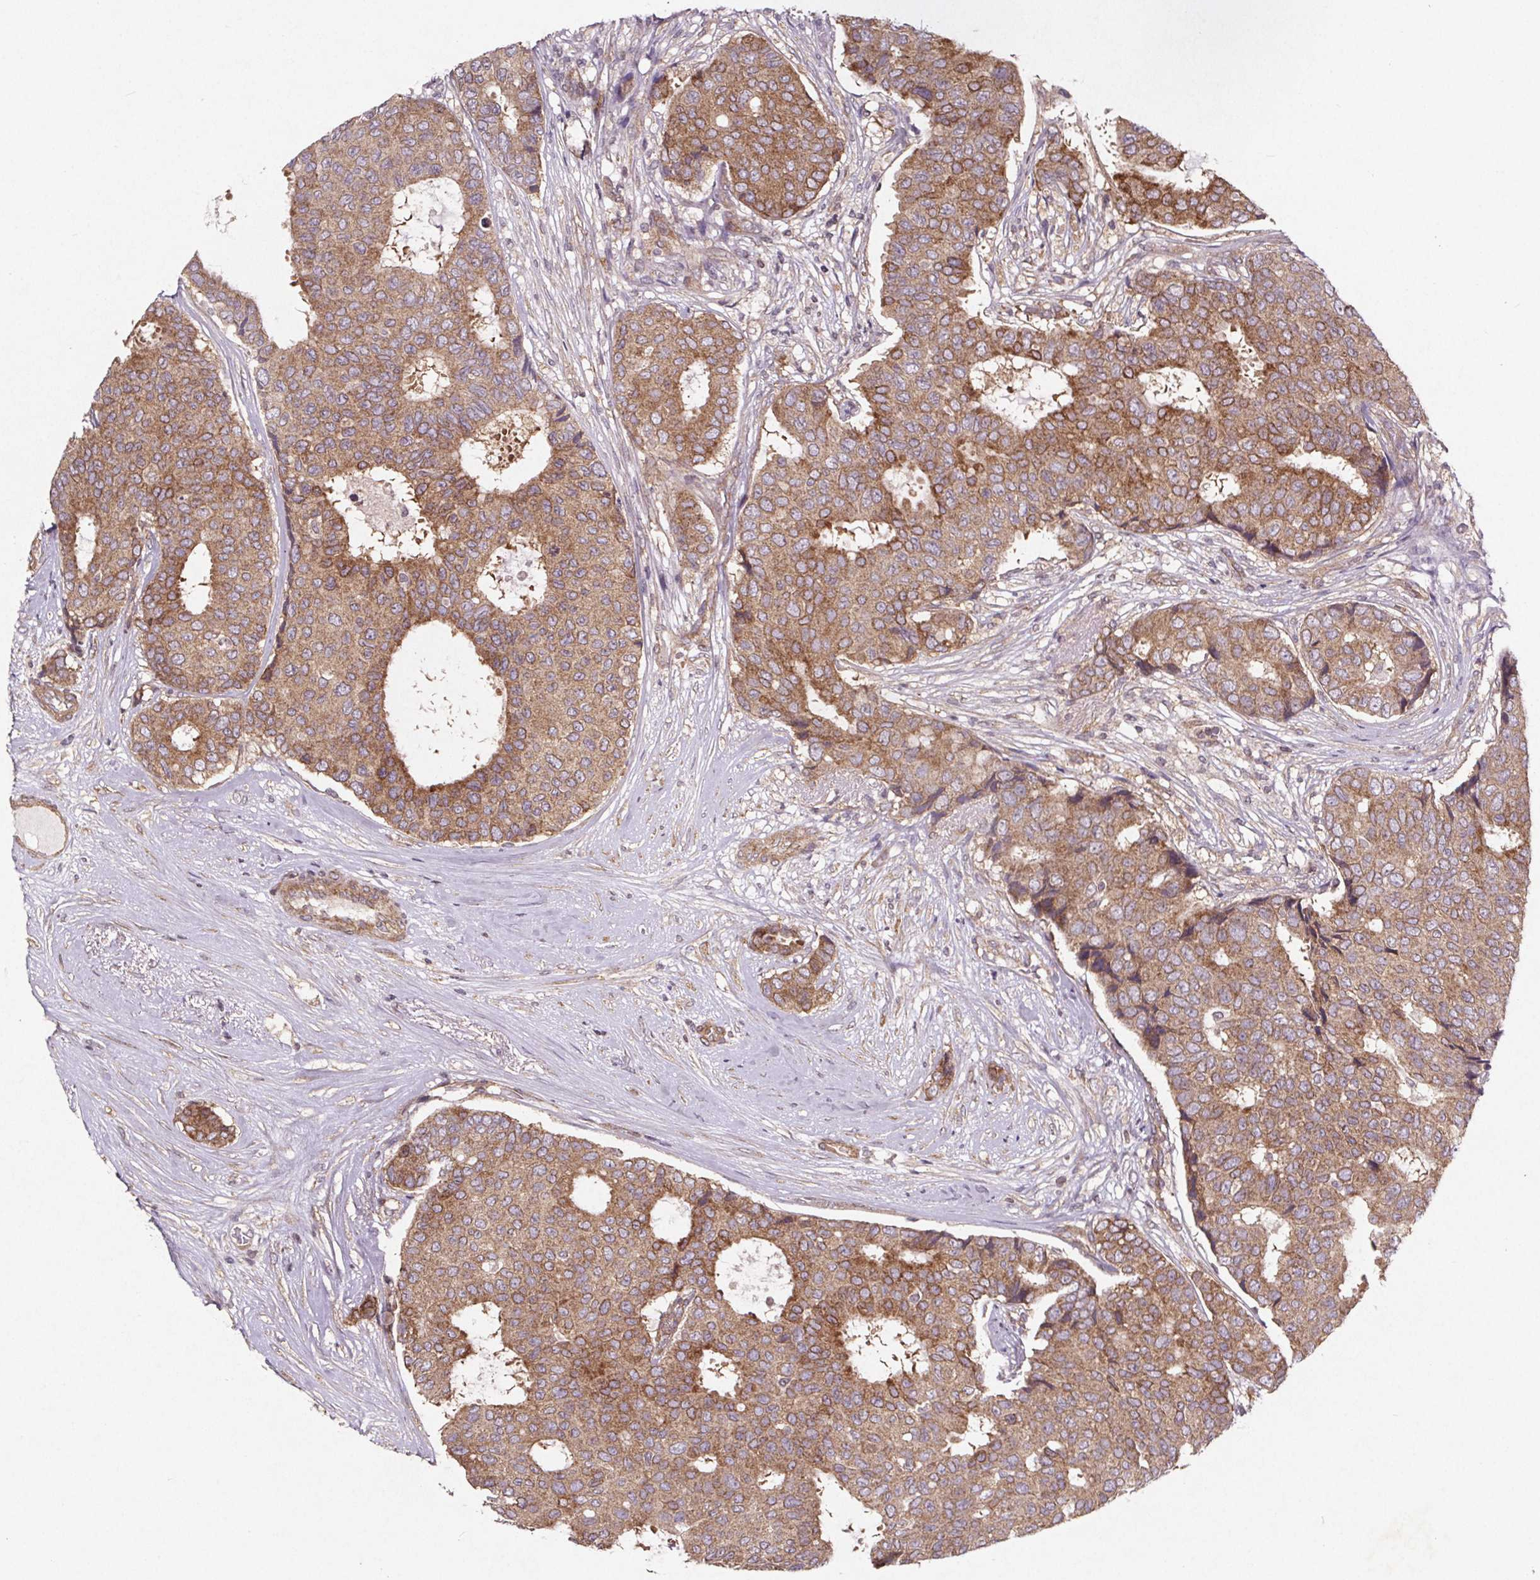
{"staining": {"intensity": "moderate", "quantity": ">75%", "location": "cytoplasmic/membranous"}, "tissue": "breast cancer", "cell_type": "Tumor cells", "image_type": "cancer", "snomed": [{"axis": "morphology", "description": "Duct carcinoma"}, {"axis": "topography", "description": "Breast"}], "caption": "A brown stain shows moderate cytoplasmic/membranous positivity of a protein in breast cancer tumor cells.", "gene": "STRN3", "patient": {"sex": "female", "age": 75}}